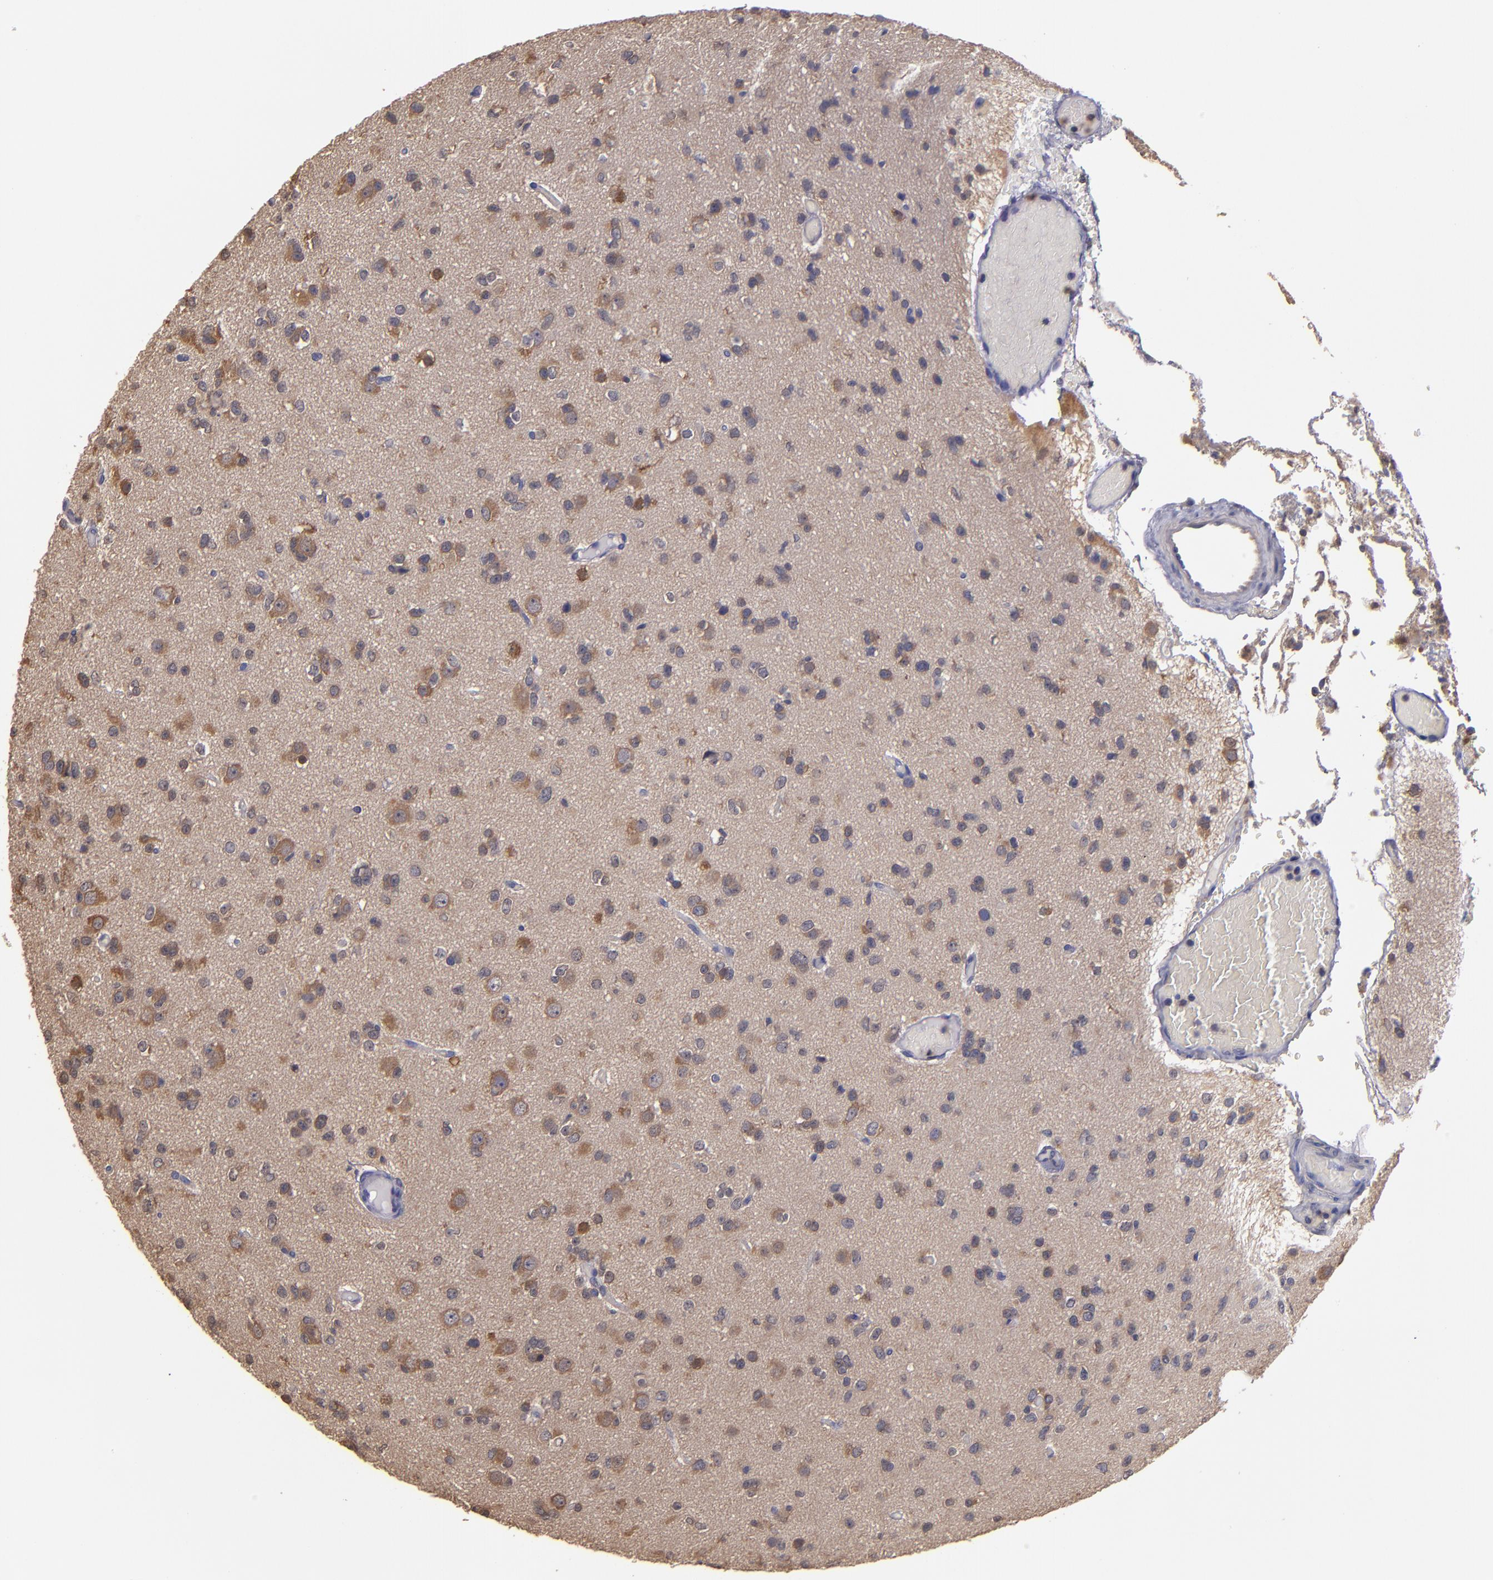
{"staining": {"intensity": "moderate", "quantity": "25%-75%", "location": "cytoplasmic/membranous"}, "tissue": "glioma", "cell_type": "Tumor cells", "image_type": "cancer", "snomed": [{"axis": "morphology", "description": "Glioma, malignant, Low grade"}, {"axis": "topography", "description": "Brain"}], "caption": "Protein staining of glioma tissue shows moderate cytoplasmic/membranous expression in approximately 25%-75% of tumor cells.", "gene": "CARS1", "patient": {"sex": "male", "age": 42}}